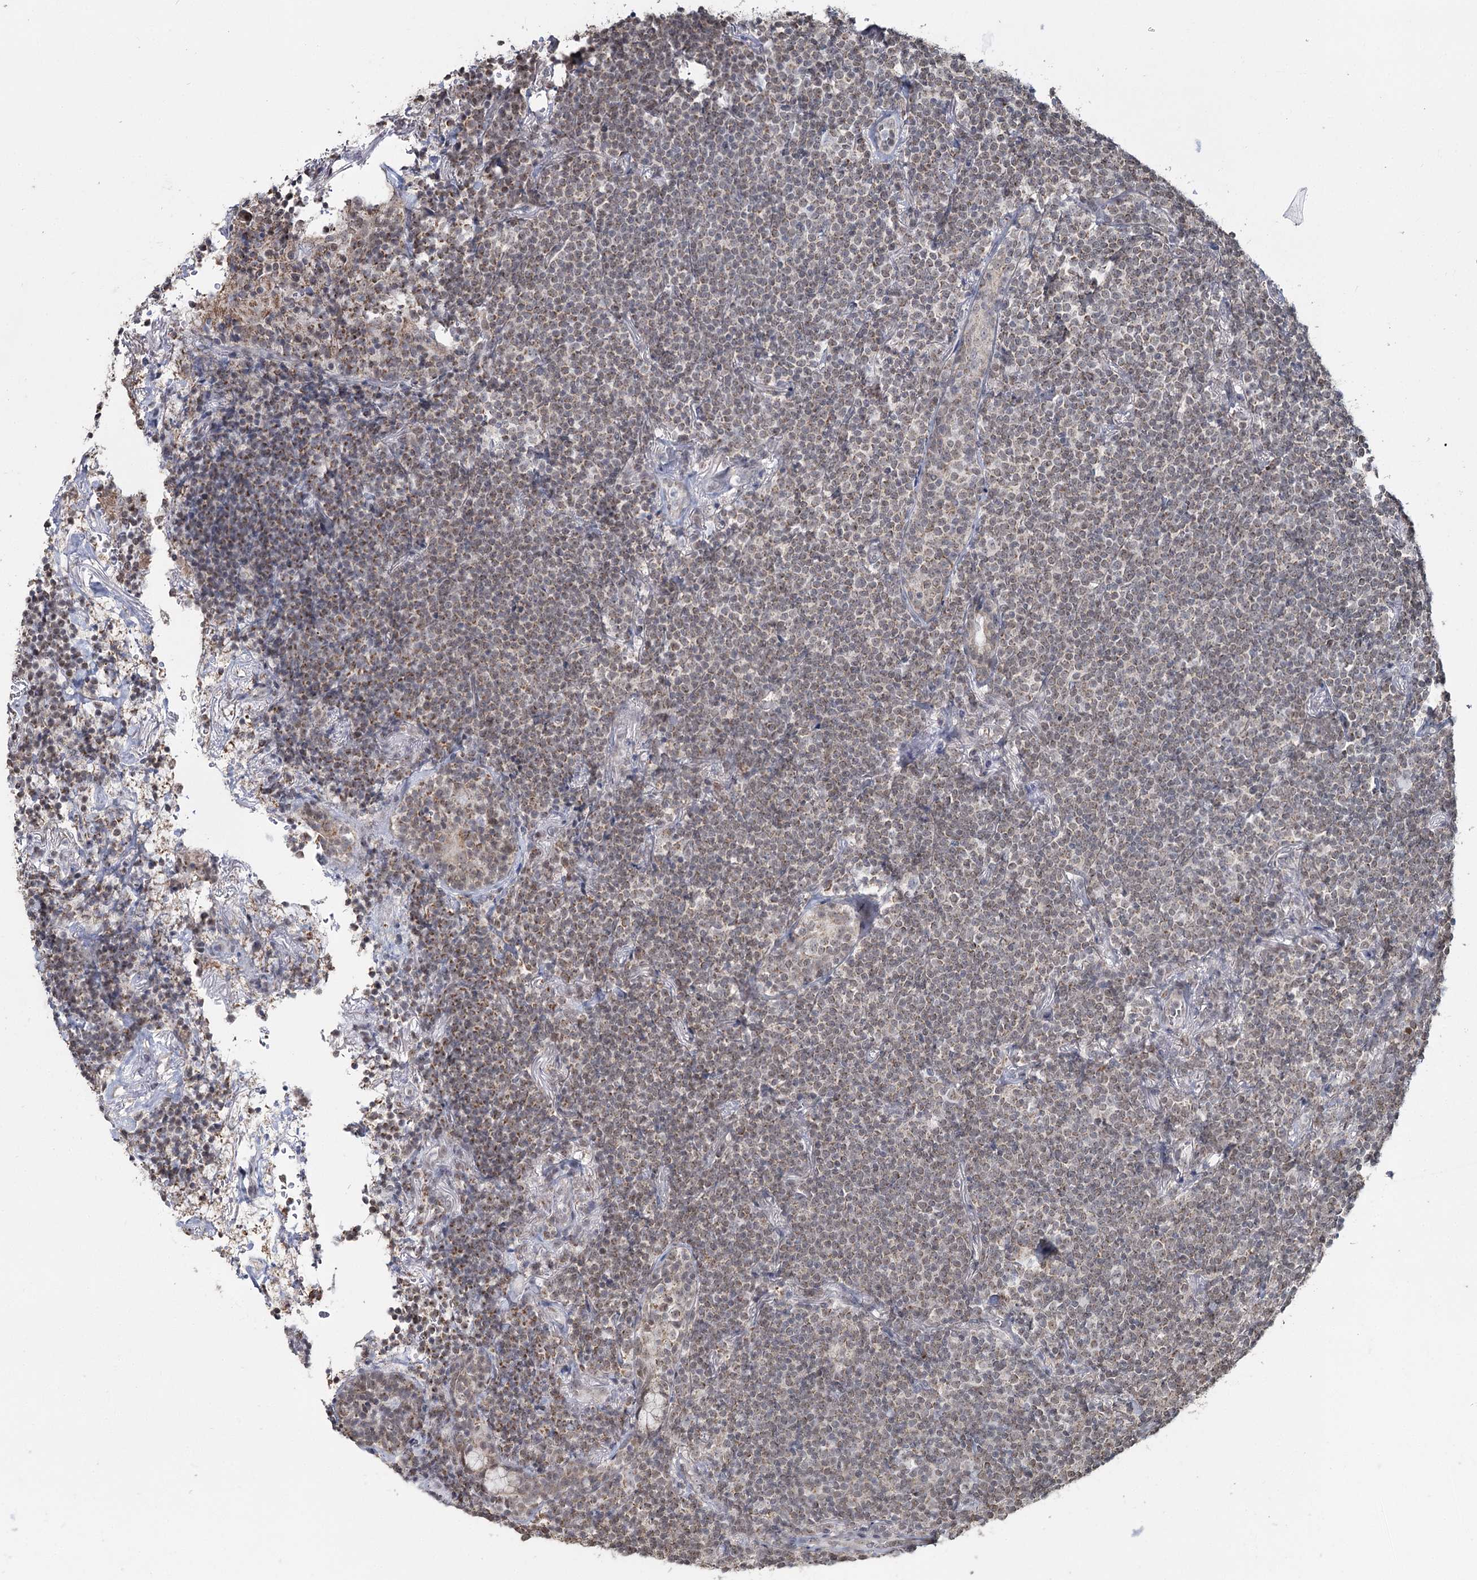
{"staining": {"intensity": "weak", "quantity": "25%-75%", "location": "cytoplasmic/membranous,nuclear"}, "tissue": "lymphoma", "cell_type": "Tumor cells", "image_type": "cancer", "snomed": [{"axis": "morphology", "description": "Malignant lymphoma, non-Hodgkin's type, Low grade"}, {"axis": "topography", "description": "Lung"}], "caption": "A photomicrograph of human lymphoma stained for a protein shows weak cytoplasmic/membranous and nuclear brown staining in tumor cells. Nuclei are stained in blue.", "gene": "PDHX", "patient": {"sex": "female", "age": 71}}